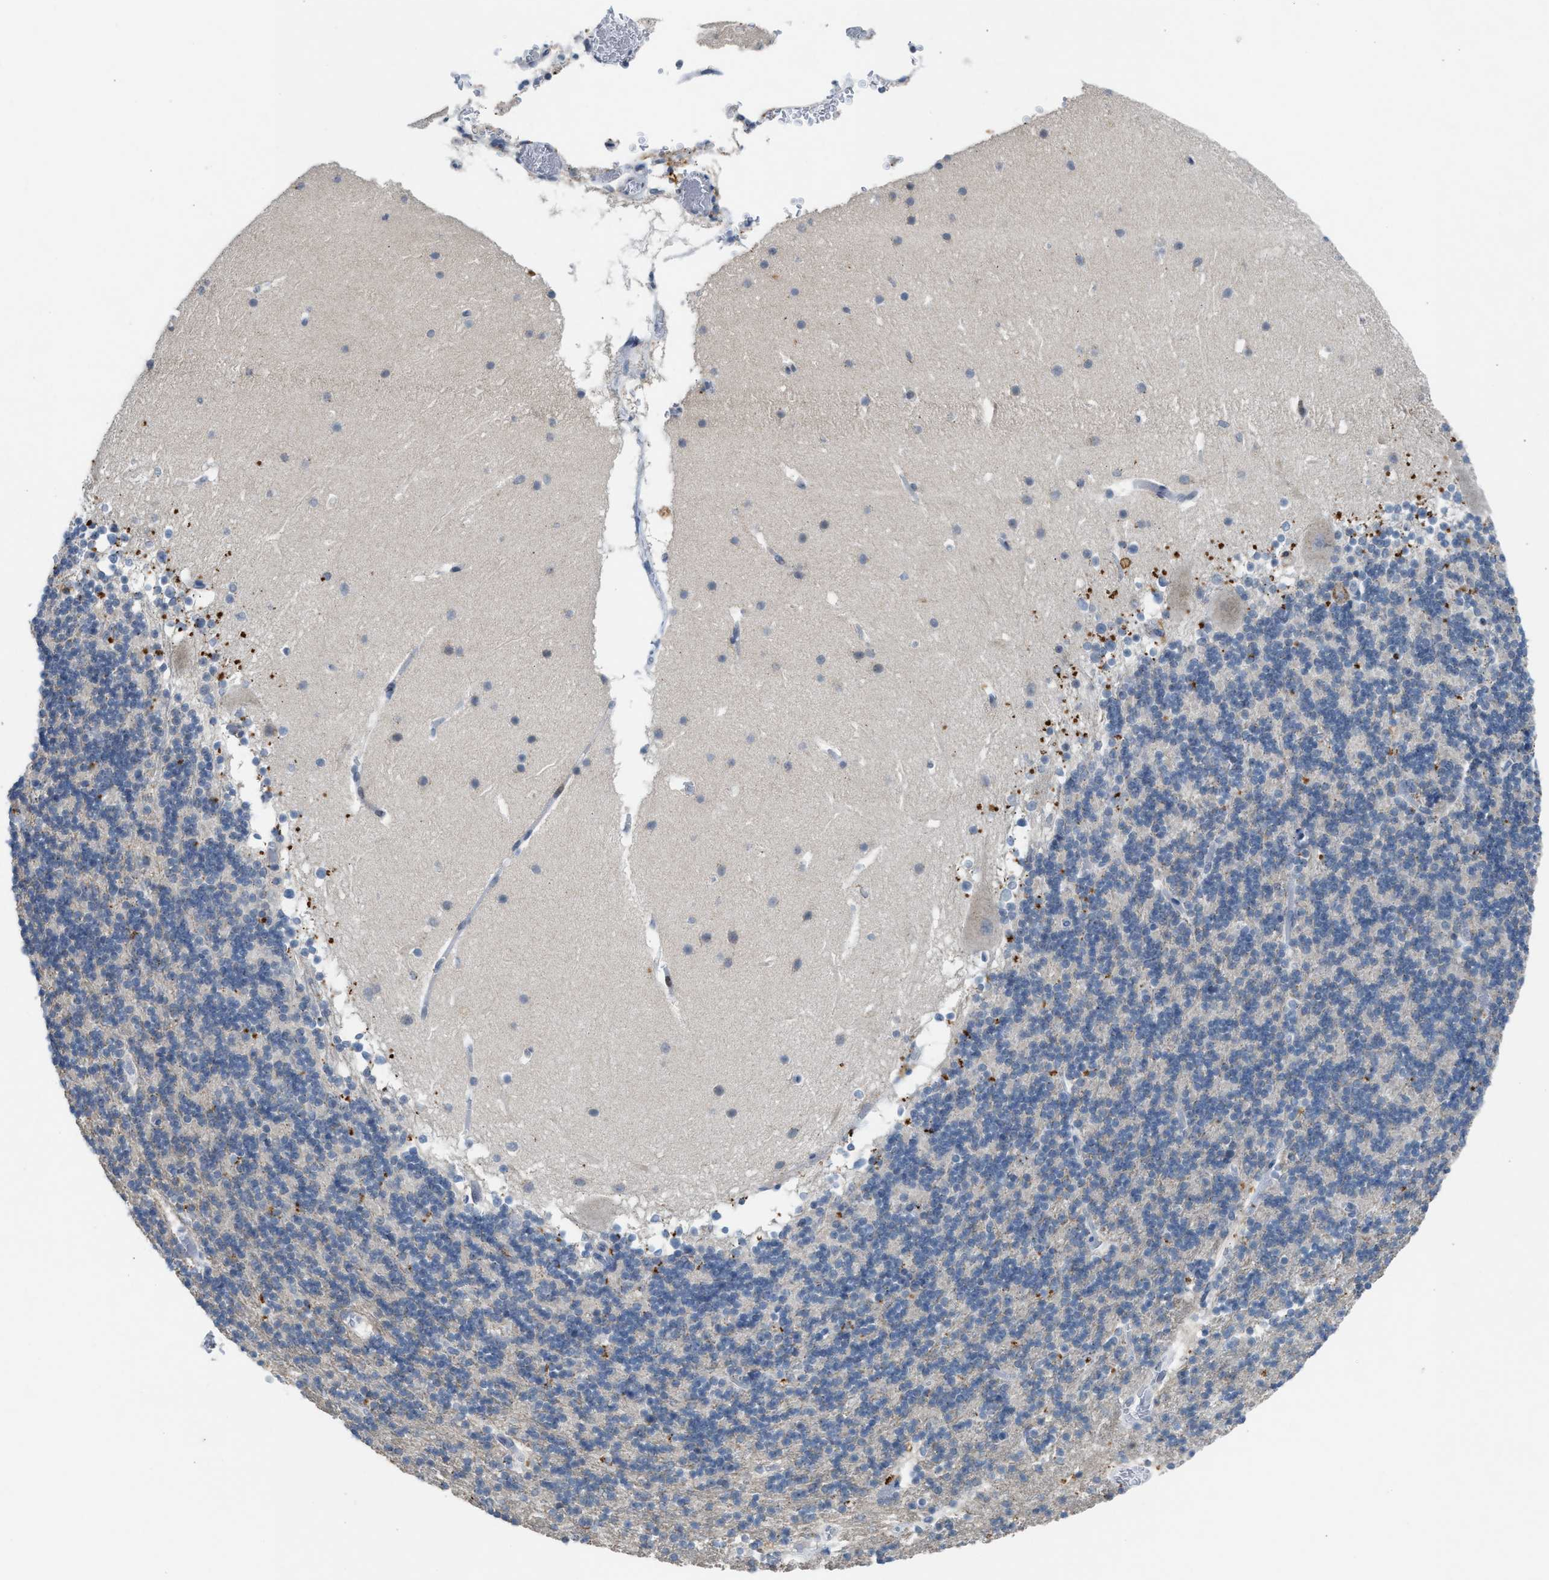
{"staining": {"intensity": "moderate", "quantity": "<25%", "location": "cytoplasmic/membranous"}, "tissue": "cerebellum", "cell_type": "Cells in granular layer", "image_type": "normal", "snomed": [{"axis": "morphology", "description": "Normal tissue, NOS"}, {"axis": "topography", "description": "Cerebellum"}], "caption": "Protein staining of benign cerebellum shows moderate cytoplasmic/membranous positivity in about <25% of cells in granular layer.", "gene": "SLC5A5", "patient": {"sex": "male", "age": 45}}